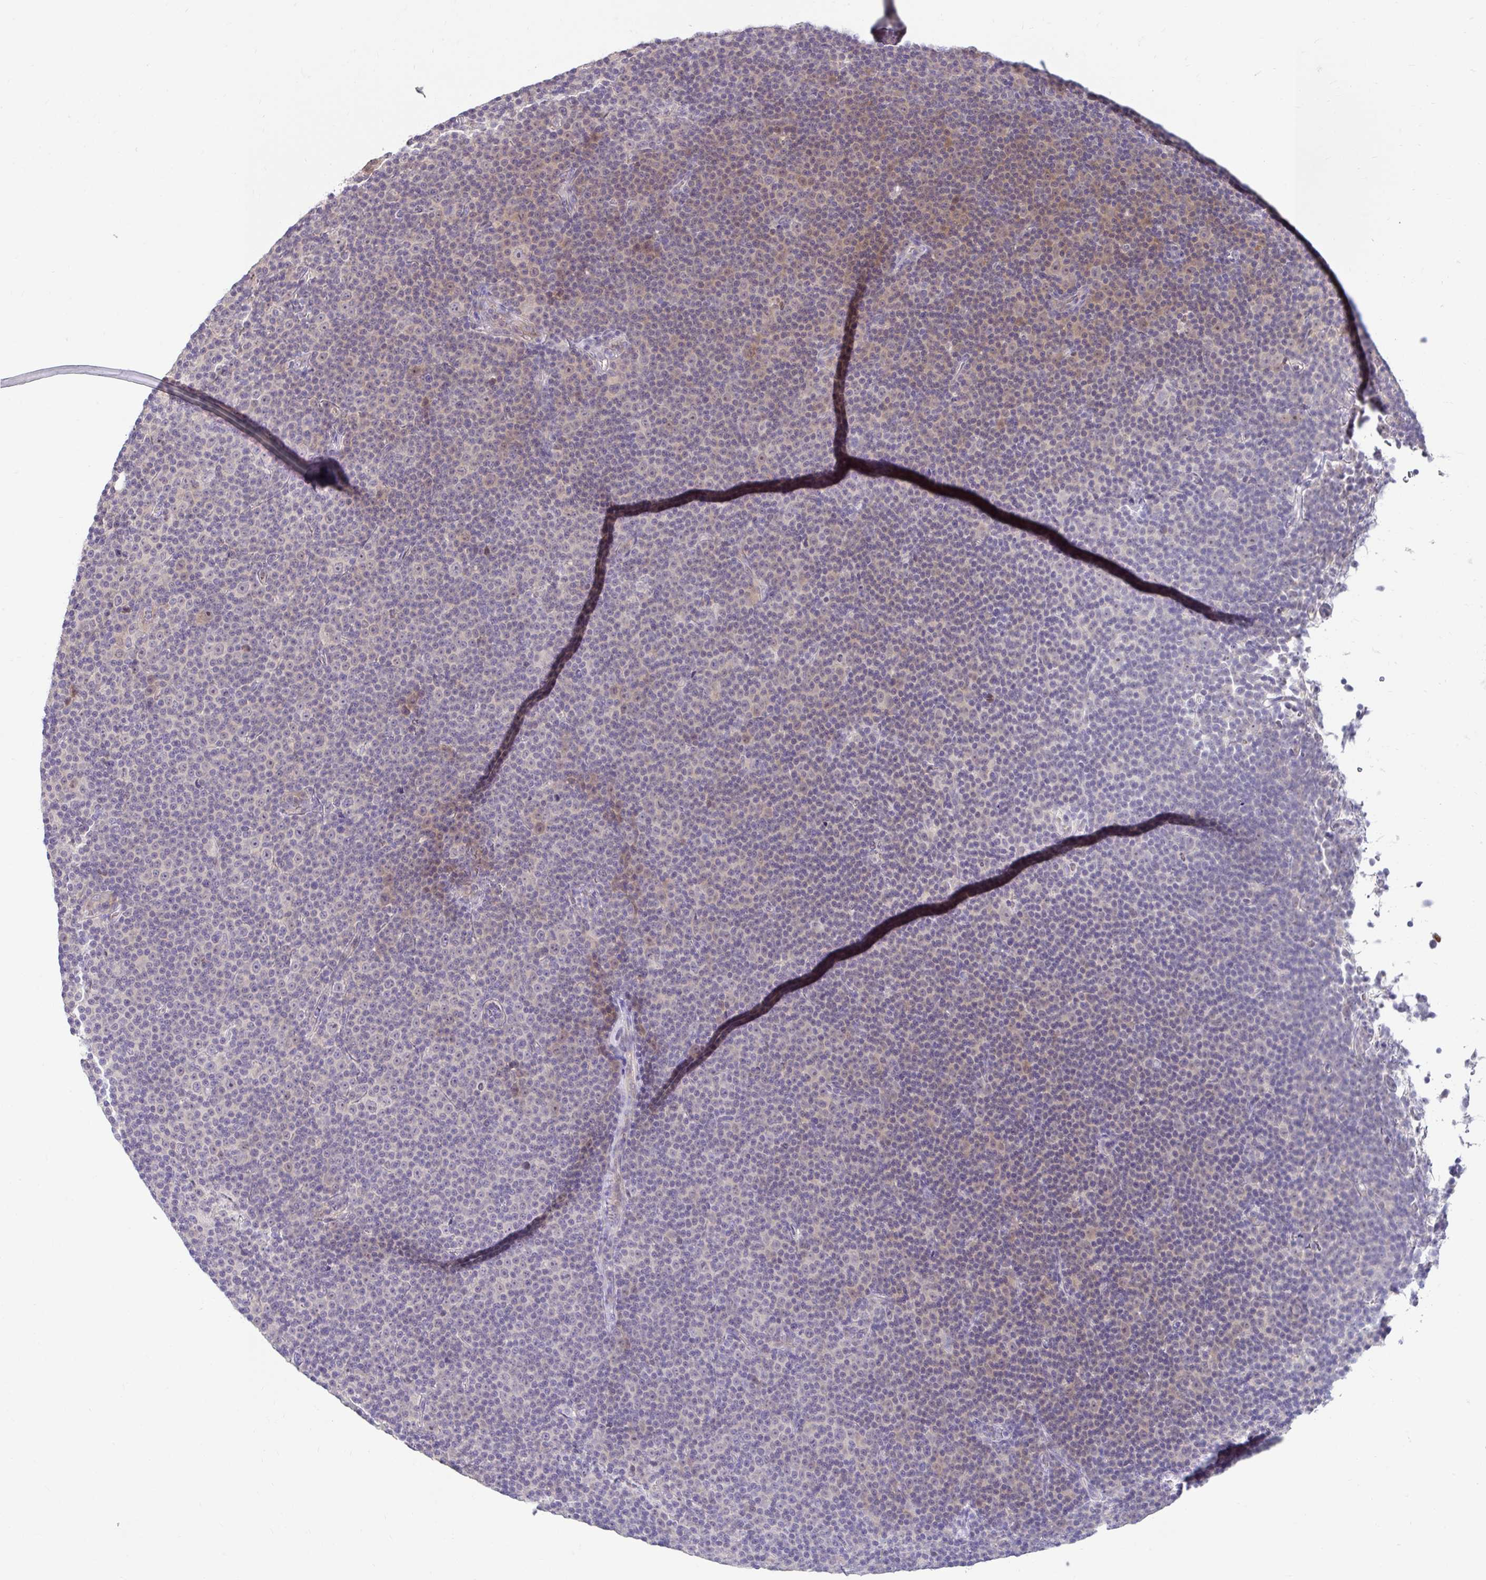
{"staining": {"intensity": "weak", "quantity": "<25%", "location": "cytoplasmic/membranous"}, "tissue": "lymphoma", "cell_type": "Tumor cells", "image_type": "cancer", "snomed": [{"axis": "morphology", "description": "Malignant lymphoma, non-Hodgkin's type, Low grade"}, {"axis": "topography", "description": "Lymph node"}], "caption": "Human lymphoma stained for a protein using immunohistochemistry exhibits no positivity in tumor cells.", "gene": "NT5C1B", "patient": {"sex": "female", "age": 67}}